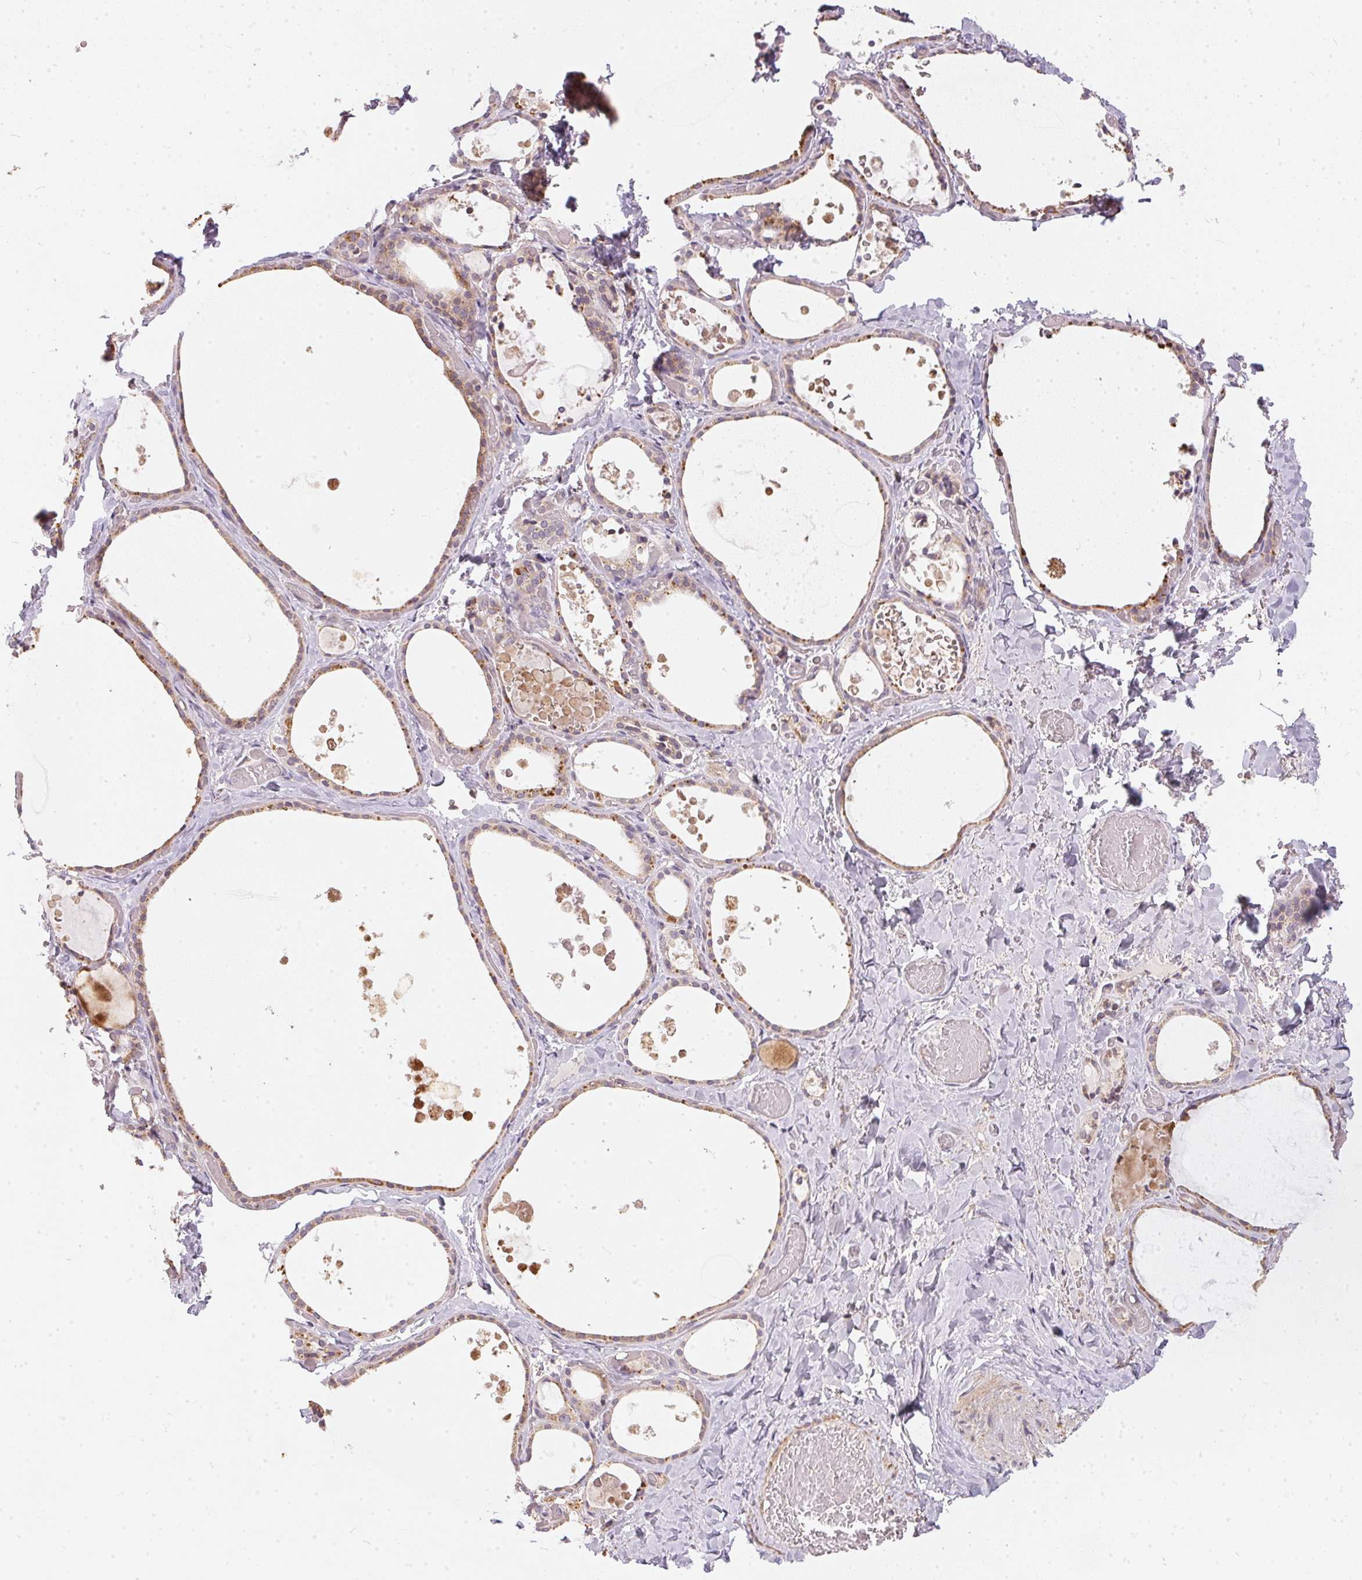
{"staining": {"intensity": "weak", "quantity": ">75%", "location": "cytoplasmic/membranous"}, "tissue": "thyroid gland", "cell_type": "Glandular cells", "image_type": "normal", "snomed": [{"axis": "morphology", "description": "Normal tissue, NOS"}, {"axis": "topography", "description": "Thyroid gland"}], "caption": "DAB immunohistochemical staining of benign human thyroid gland exhibits weak cytoplasmic/membranous protein positivity in about >75% of glandular cells. (DAB (3,3'-diaminobenzidine) IHC, brown staining for protein, blue staining for nuclei).", "gene": "VWA5B2", "patient": {"sex": "female", "age": 56}}